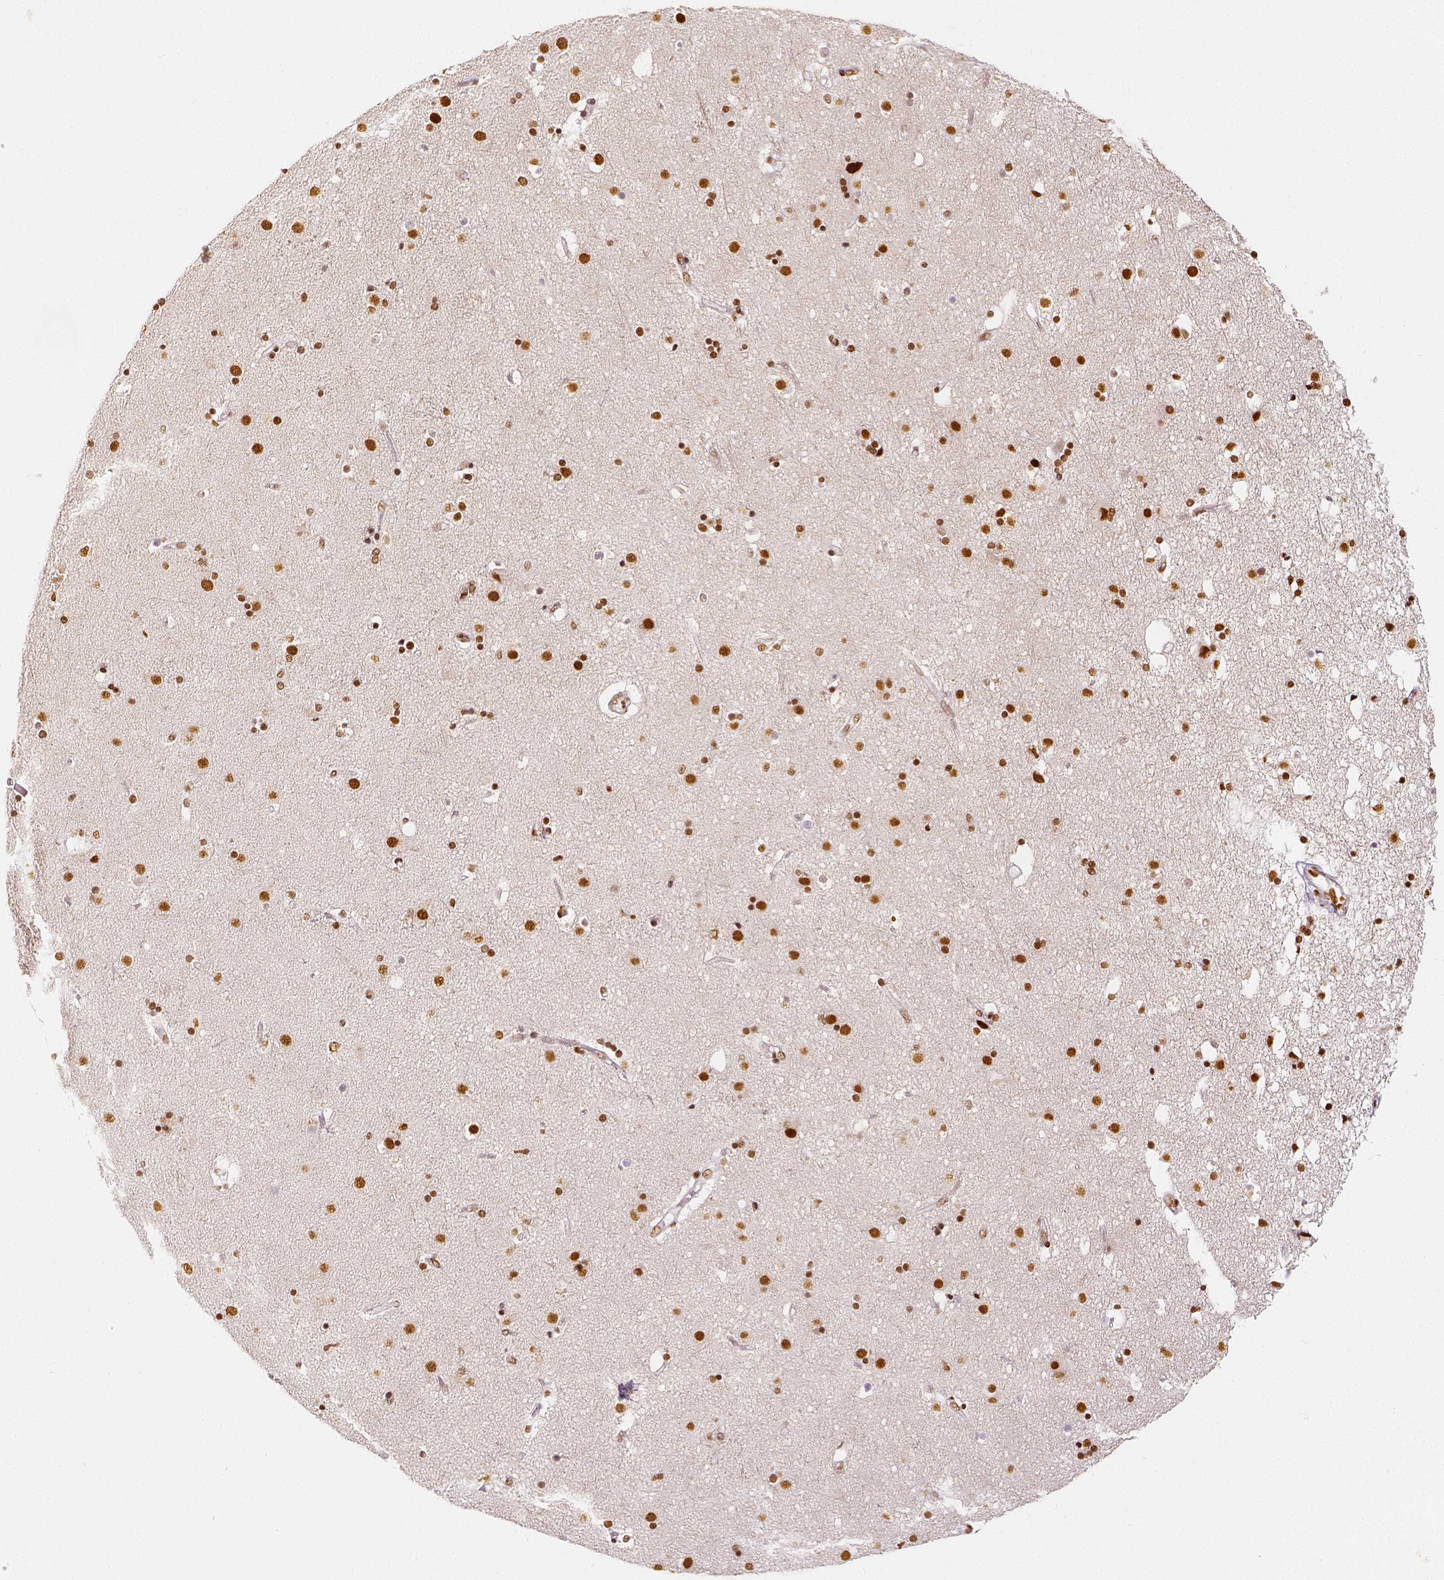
{"staining": {"intensity": "strong", "quantity": "25%-75%", "location": "nuclear"}, "tissue": "caudate", "cell_type": "Glial cells", "image_type": "normal", "snomed": [{"axis": "morphology", "description": "Normal tissue, NOS"}, {"axis": "topography", "description": "Lateral ventricle wall"}], "caption": "Strong nuclear staining is present in approximately 25%-75% of glial cells in benign caudate.", "gene": "KDM5B", "patient": {"sex": "female", "age": 71}}